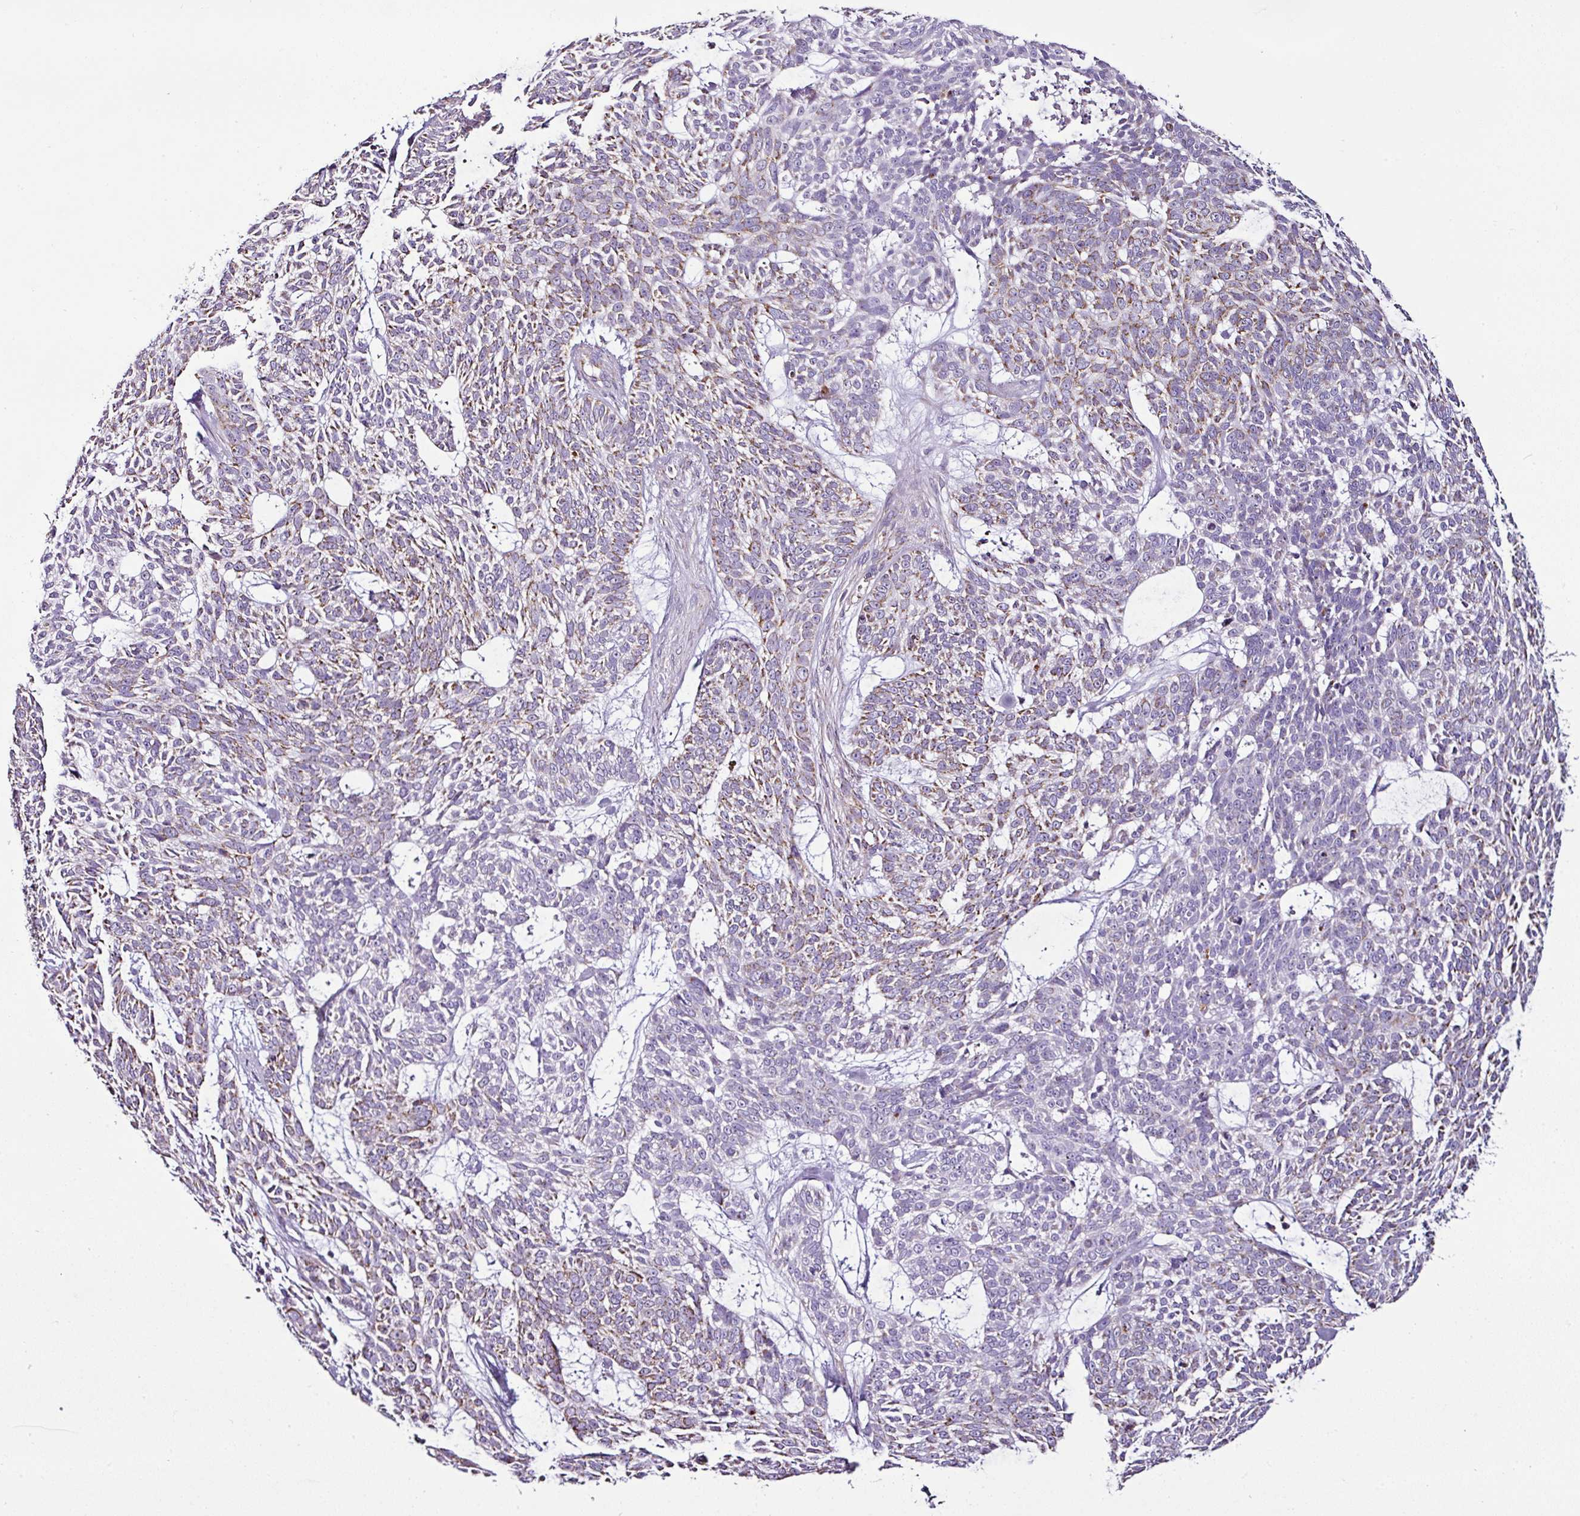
{"staining": {"intensity": "moderate", "quantity": "25%-75%", "location": "cytoplasmic/membranous"}, "tissue": "skin cancer", "cell_type": "Tumor cells", "image_type": "cancer", "snomed": [{"axis": "morphology", "description": "Basal cell carcinoma"}, {"axis": "topography", "description": "Skin"}], "caption": "Approximately 25%-75% of tumor cells in skin cancer demonstrate moderate cytoplasmic/membranous protein staining as visualized by brown immunohistochemical staining.", "gene": "DPAGT1", "patient": {"sex": "male", "age": 75}}